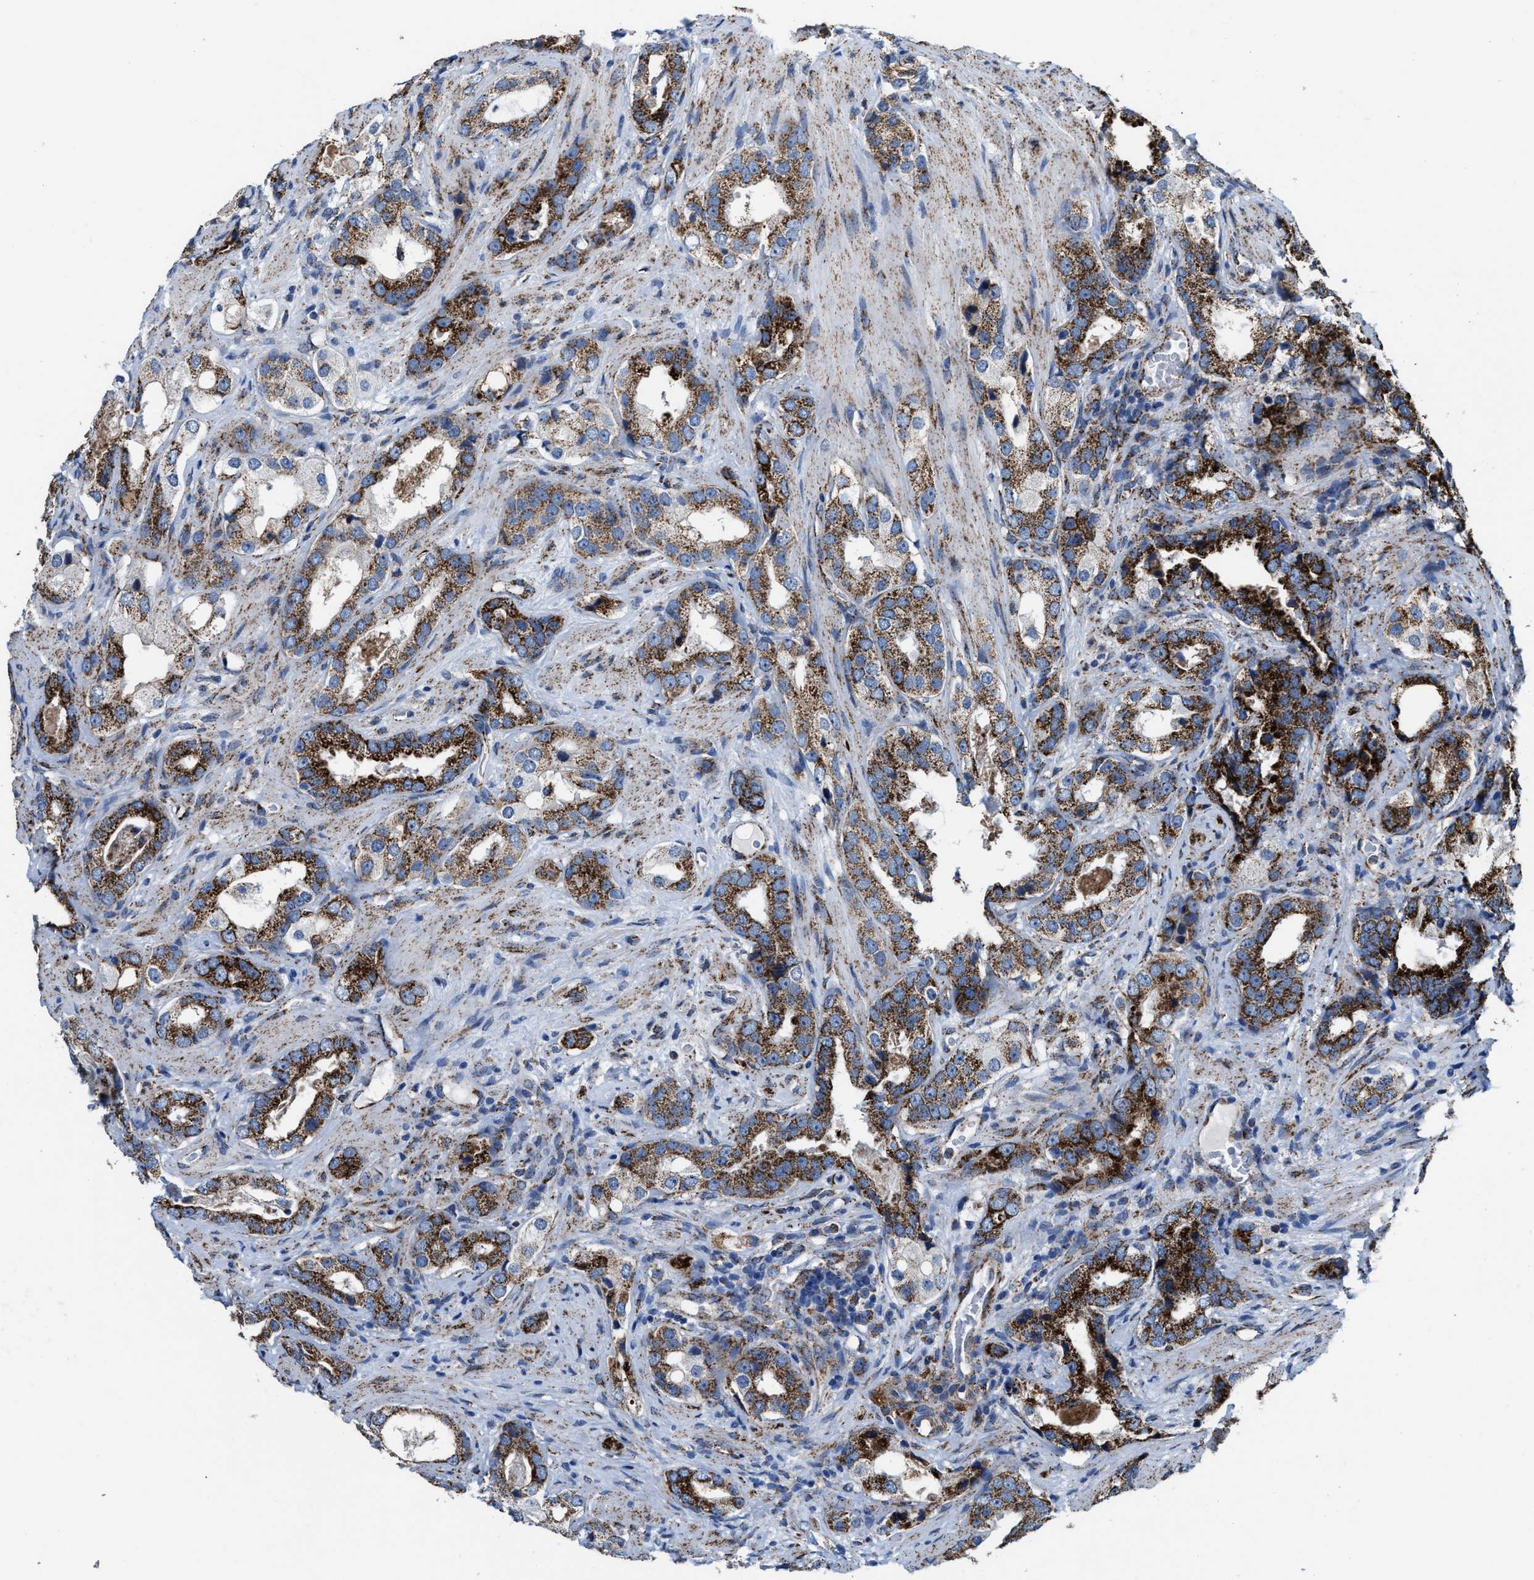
{"staining": {"intensity": "strong", "quantity": ">75%", "location": "cytoplasmic/membranous"}, "tissue": "prostate cancer", "cell_type": "Tumor cells", "image_type": "cancer", "snomed": [{"axis": "morphology", "description": "Adenocarcinoma, High grade"}, {"axis": "topography", "description": "Prostate"}], "caption": "The image reveals staining of prostate cancer (high-grade adenocarcinoma), revealing strong cytoplasmic/membranous protein expression (brown color) within tumor cells.", "gene": "ALDH1B1", "patient": {"sex": "male", "age": 63}}